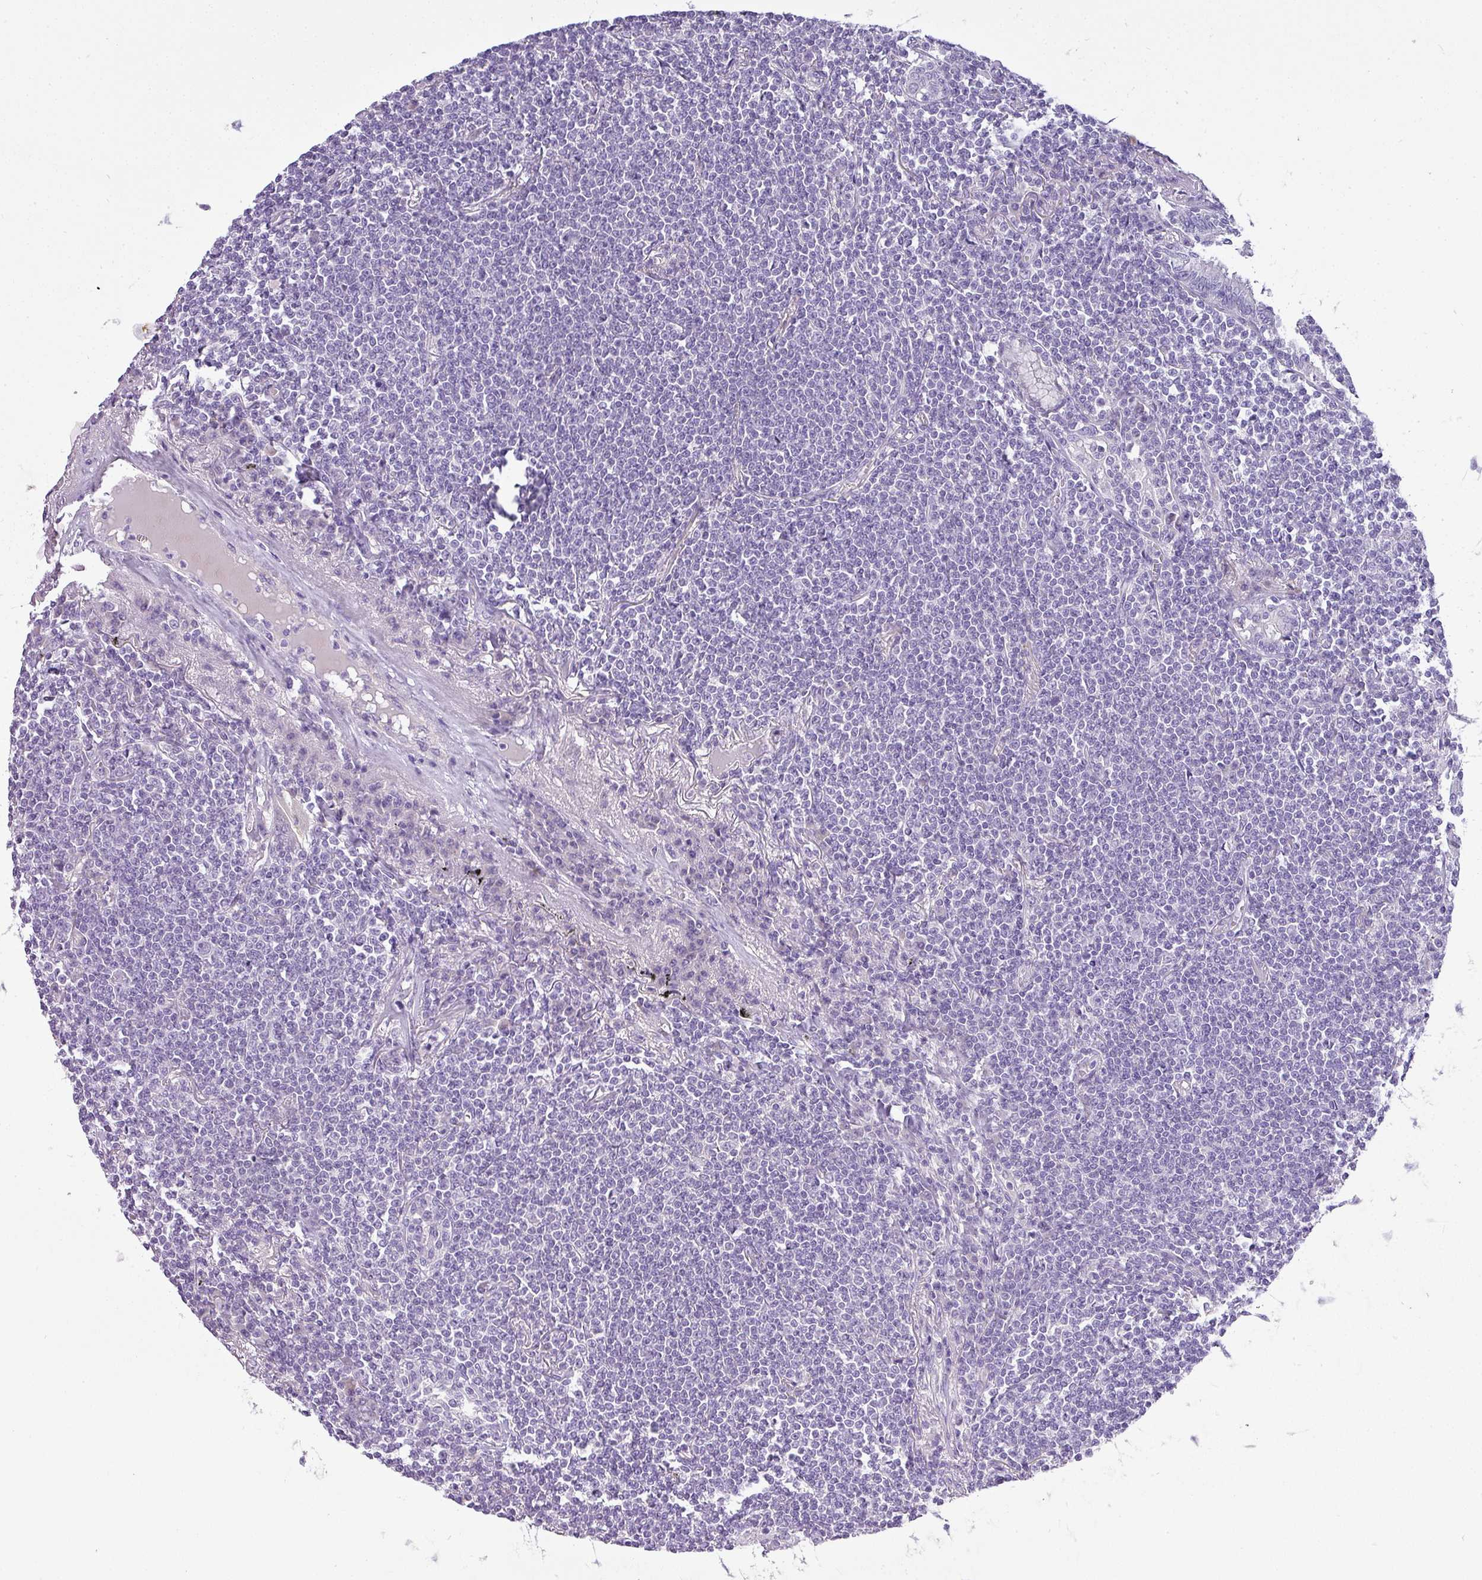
{"staining": {"intensity": "negative", "quantity": "none", "location": "none"}, "tissue": "lymphoma", "cell_type": "Tumor cells", "image_type": "cancer", "snomed": [{"axis": "morphology", "description": "Malignant lymphoma, non-Hodgkin's type, Low grade"}, {"axis": "topography", "description": "Lung"}], "caption": "DAB (3,3'-diaminobenzidine) immunohistochemical staining of human malignant lymphoma, non-Hodgkin's type (low-grade) displays no significant expression in tumor cells. Nuclei are stained in blue.", "gene": "ENSG00000273748", "patient": {"sex": "female", "age": 71}}